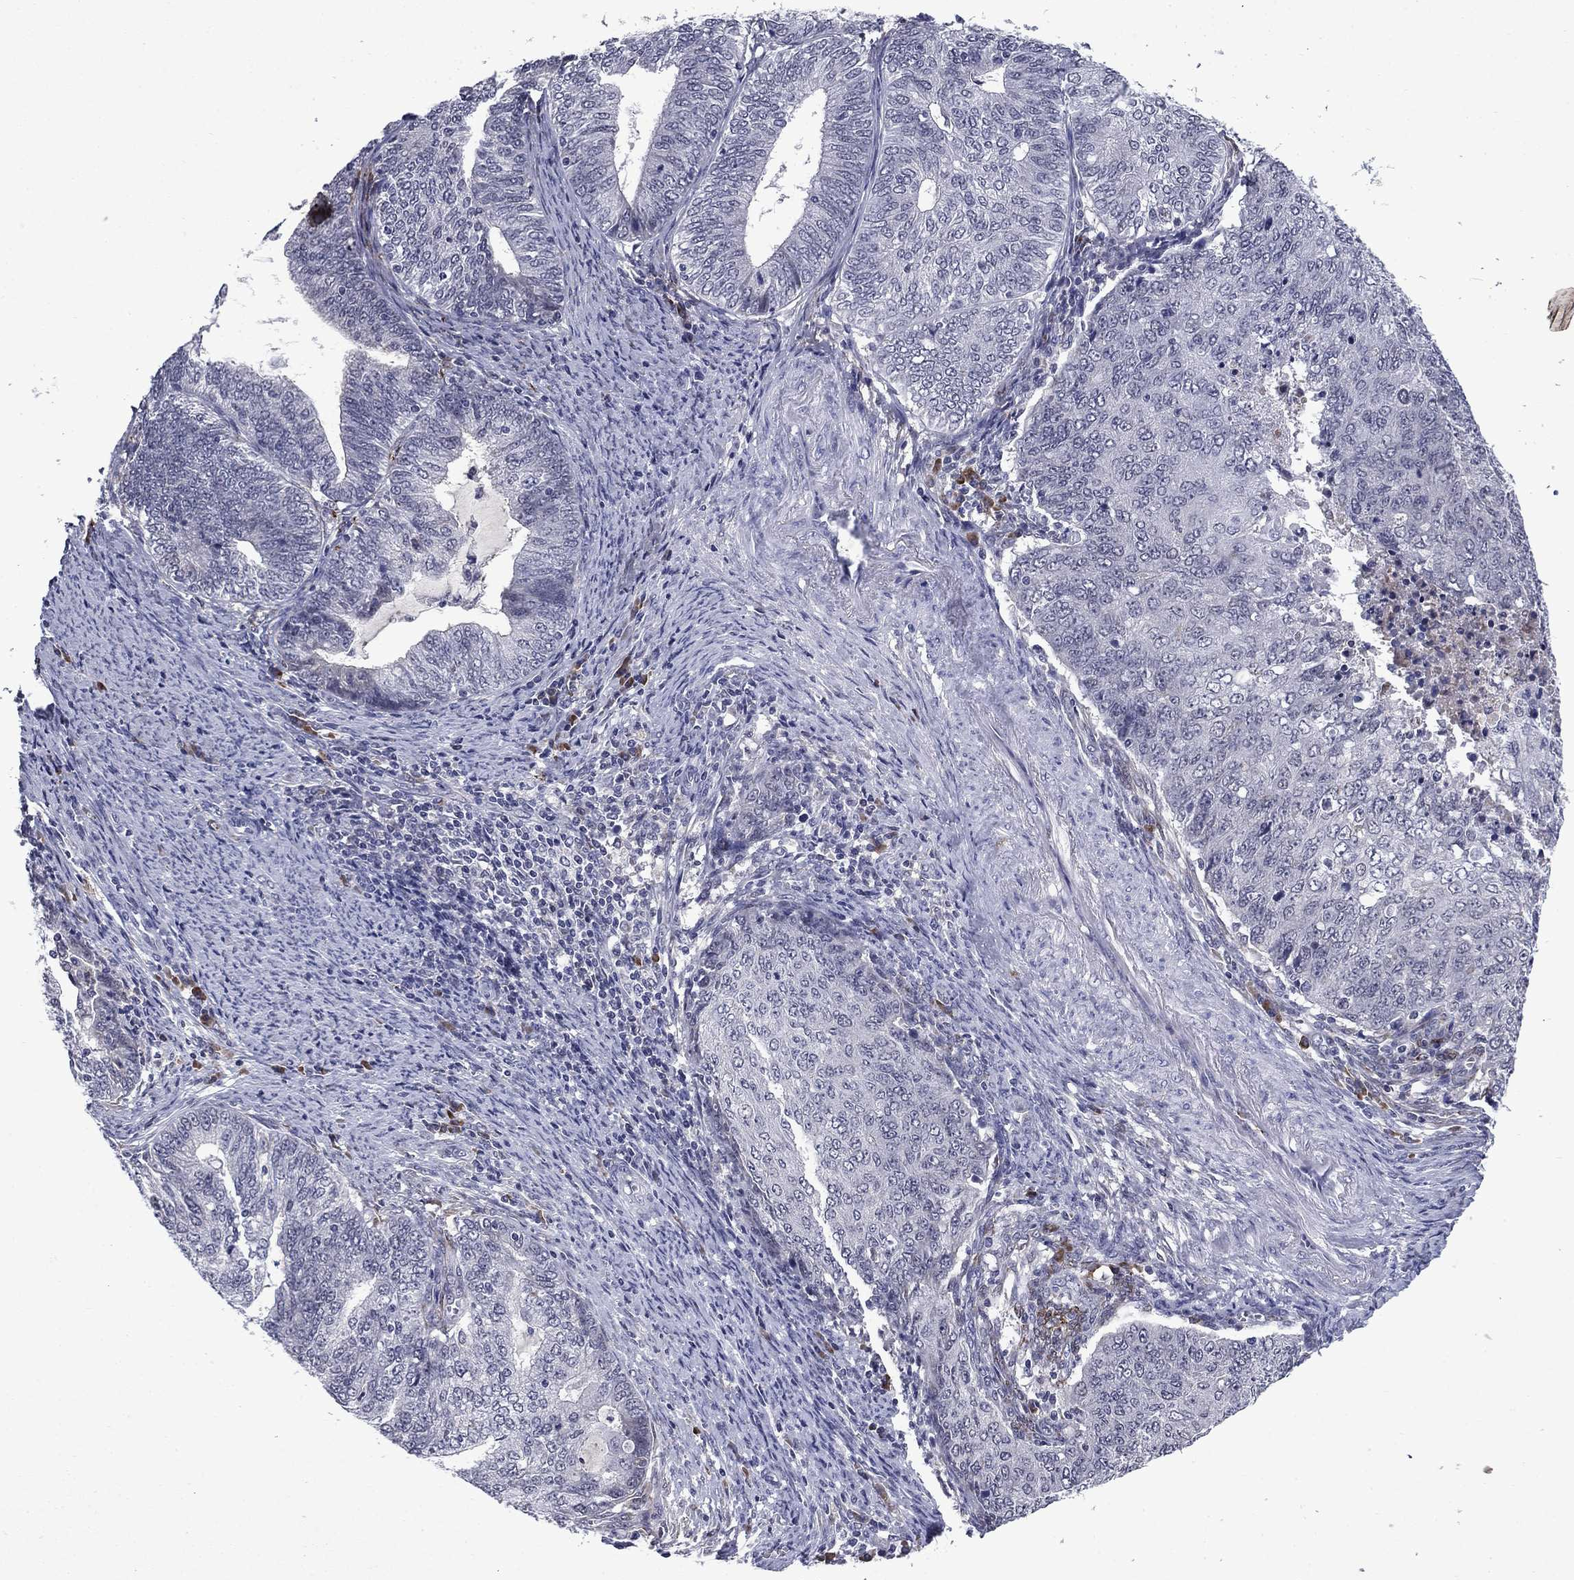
{"staining": {"intensity": "negative", "quantity": "none", "location": "none"}, "tissue": "endometrial cancer", "cell_type": "Tumor cells", "image_type": "cancer", "snomed": [{"axis": "morphology", "description": "Adenocarcinoma, NOS"}, {"axis": "topography", "description": "Endometrium"}], "caption": "Tumor cells are negative for protein expression in human endometrial cancer (adenocarcinoma).", "gene": "ECM1", "patient": {"sex": "female", "age": 82}}